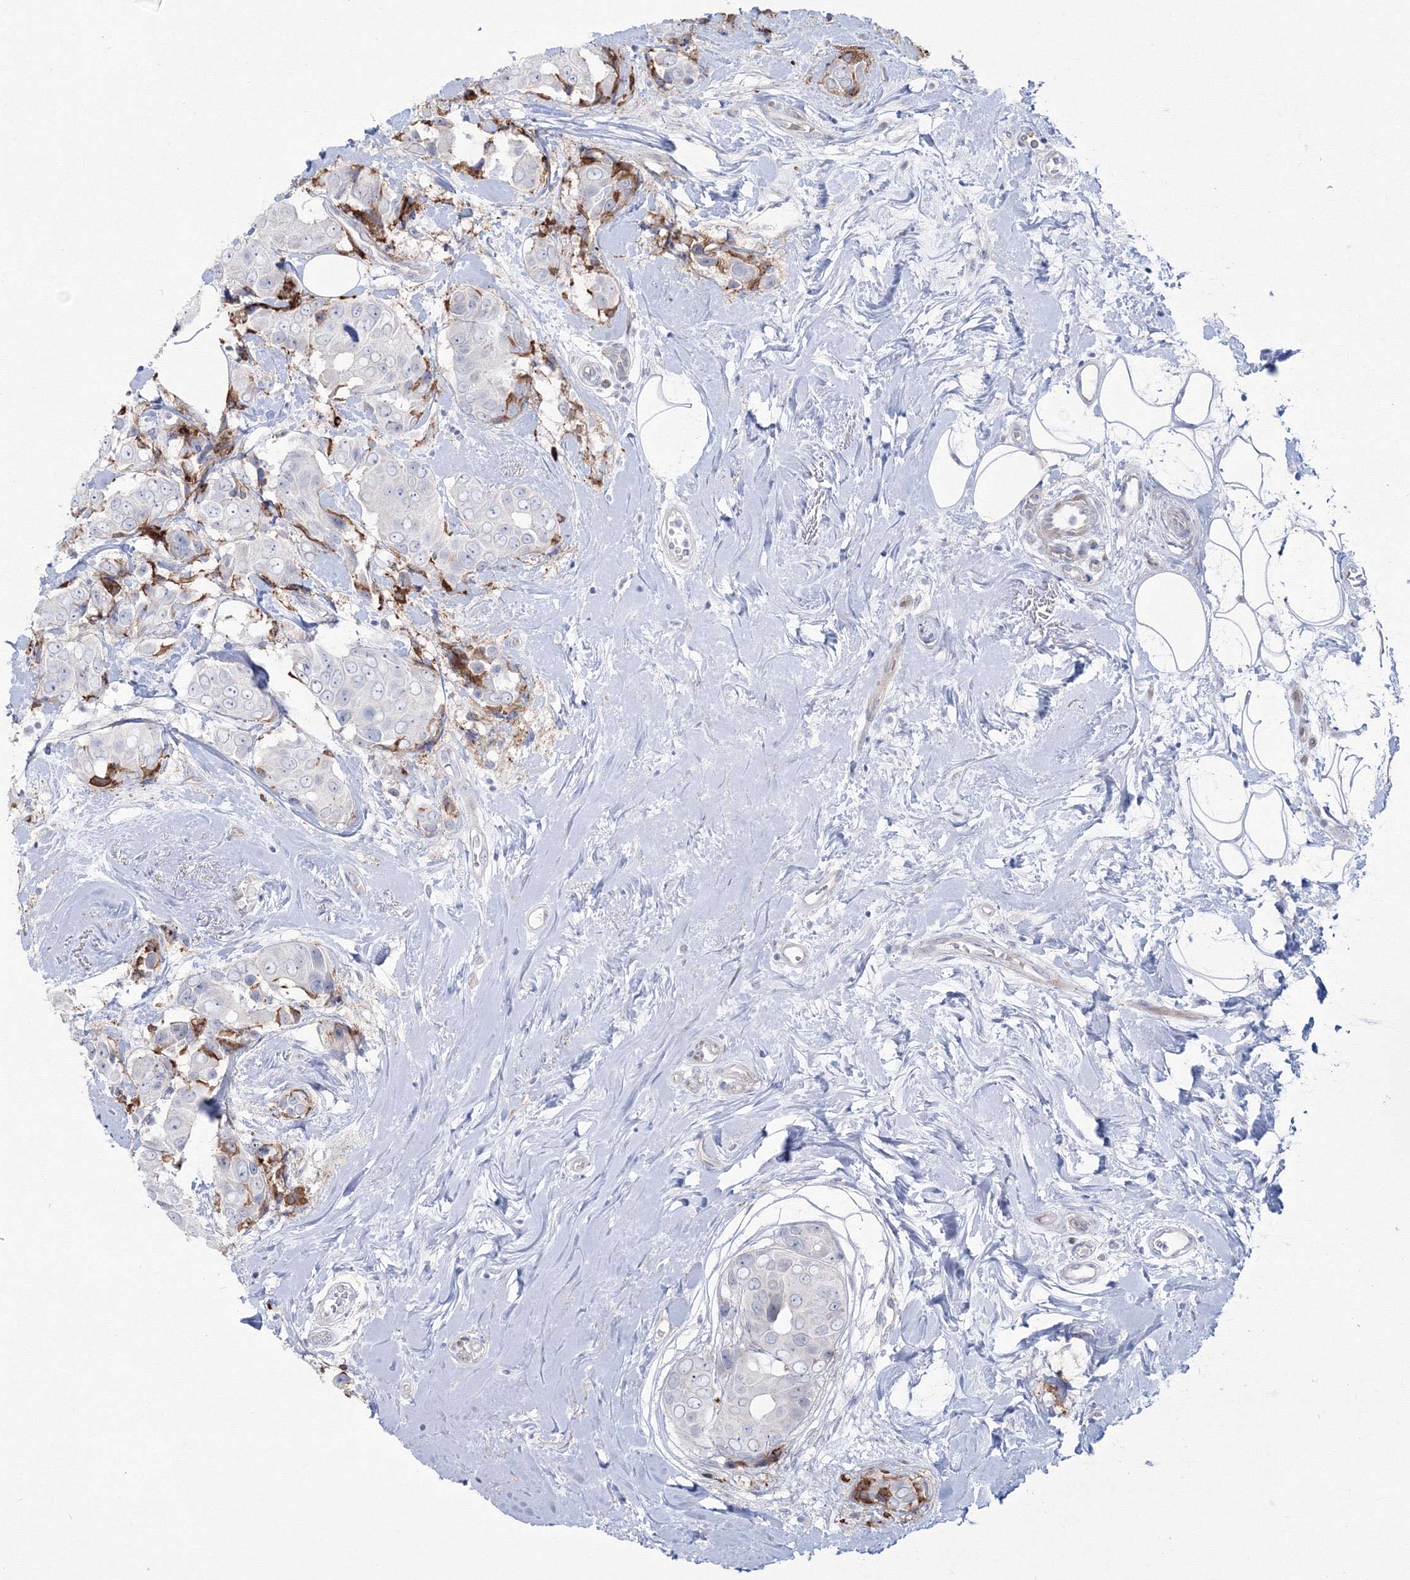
{"staining": {"intensity": "negative", "quantity": "none", "location": "none"}, "tissue": "breast cancer", "cell_type": "Tumor cells", "image_type": "cancer", "snomed": [{"axis": "morphology", "description": "Normal tissue, NOS"}, {"axis": "morphology", "description": "Duct carcinoma"}, {"axis": "topography", "description": "Breast"}], "caption": "The immunohistochemistry (IHC) histopathology image has no significant positivity in tumor cells of breast cancer (intraductal carcinoma) tissue.", "gene": "HYAL2", "patient": {"sex": "female", "age": 39}}